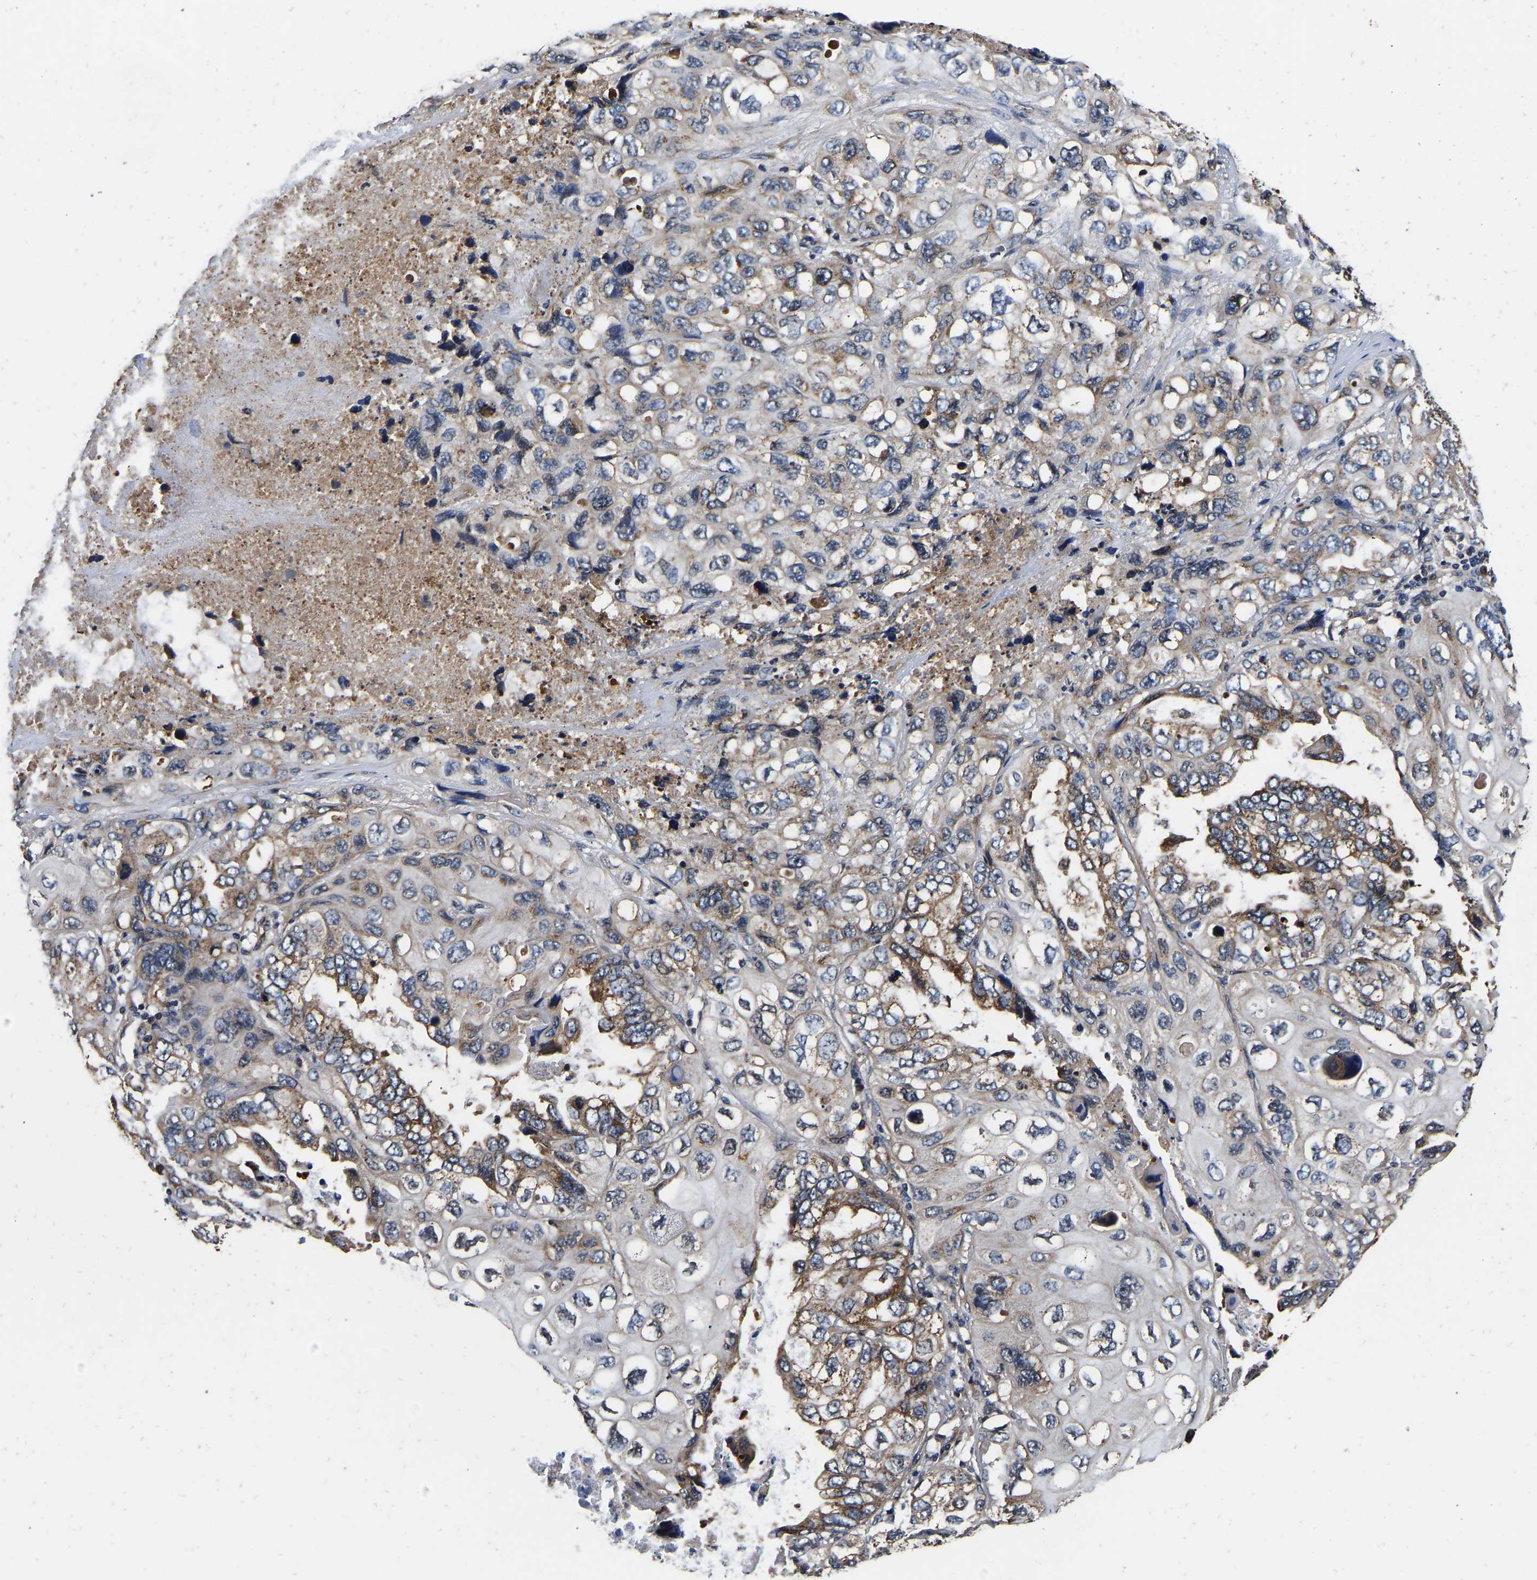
{"staining": {"intensity": "moderate", "quantity": ">75%", "location": "cytoplasmic/membranous"}, "tissue": "lung cancer", "cell_type": "Tumor cells", "image_type": "cancer", "snomed": [{"axis": "morphology", "description": "Squamous cell carcinoma, NOS"}, {"axis": "topography", "description": "Lung"}], "caption": "Immunohistochemical staining of human lung cancer displays moderate cytoplasmic/membranous protein staining in approximately >75% of tumor cells.", "gene": "RABAC1", "patient": {"sex": "female", "age": 73}}